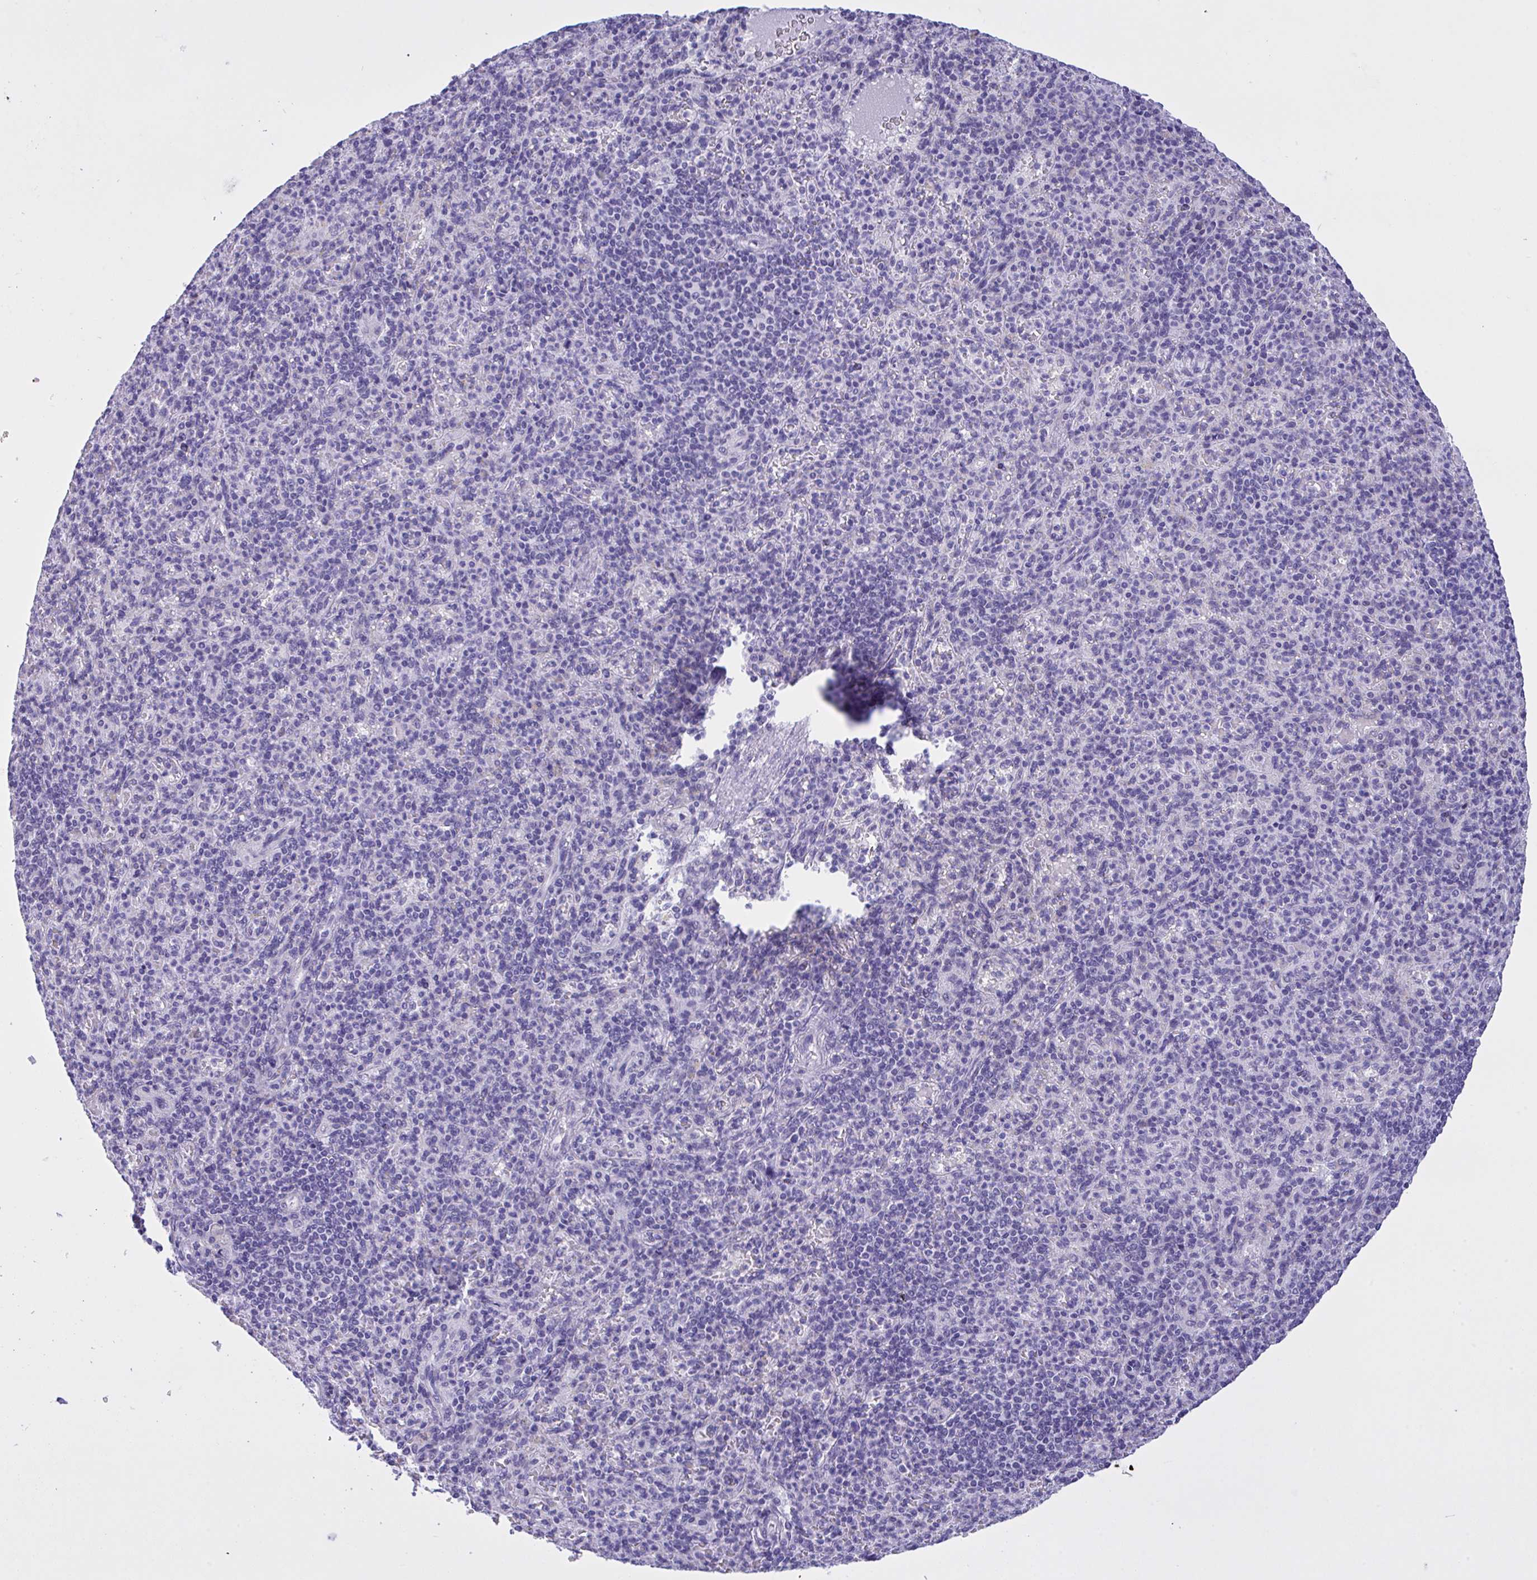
{"staining": {"intensity": "negative", "quantity": "none", "location": "none"}, "tissue": "spleen", "cell_type": "Cells in red pulp", "image_type": "normal", "snomed": [{"axis": "morphology", "description": "Normal tissue, NOS"}, {"axis": "topography", "description": "Spleen"}], "caption": "The IHC image has no significant positivity in cells in red pulp of spleen. (Stains: DAB IHC with hematoxylin counter stain, Microscopy: brightfield microscopy at high magnification).", "gene": "YBX2", "patient": {"sex": "female", "age": 74}}